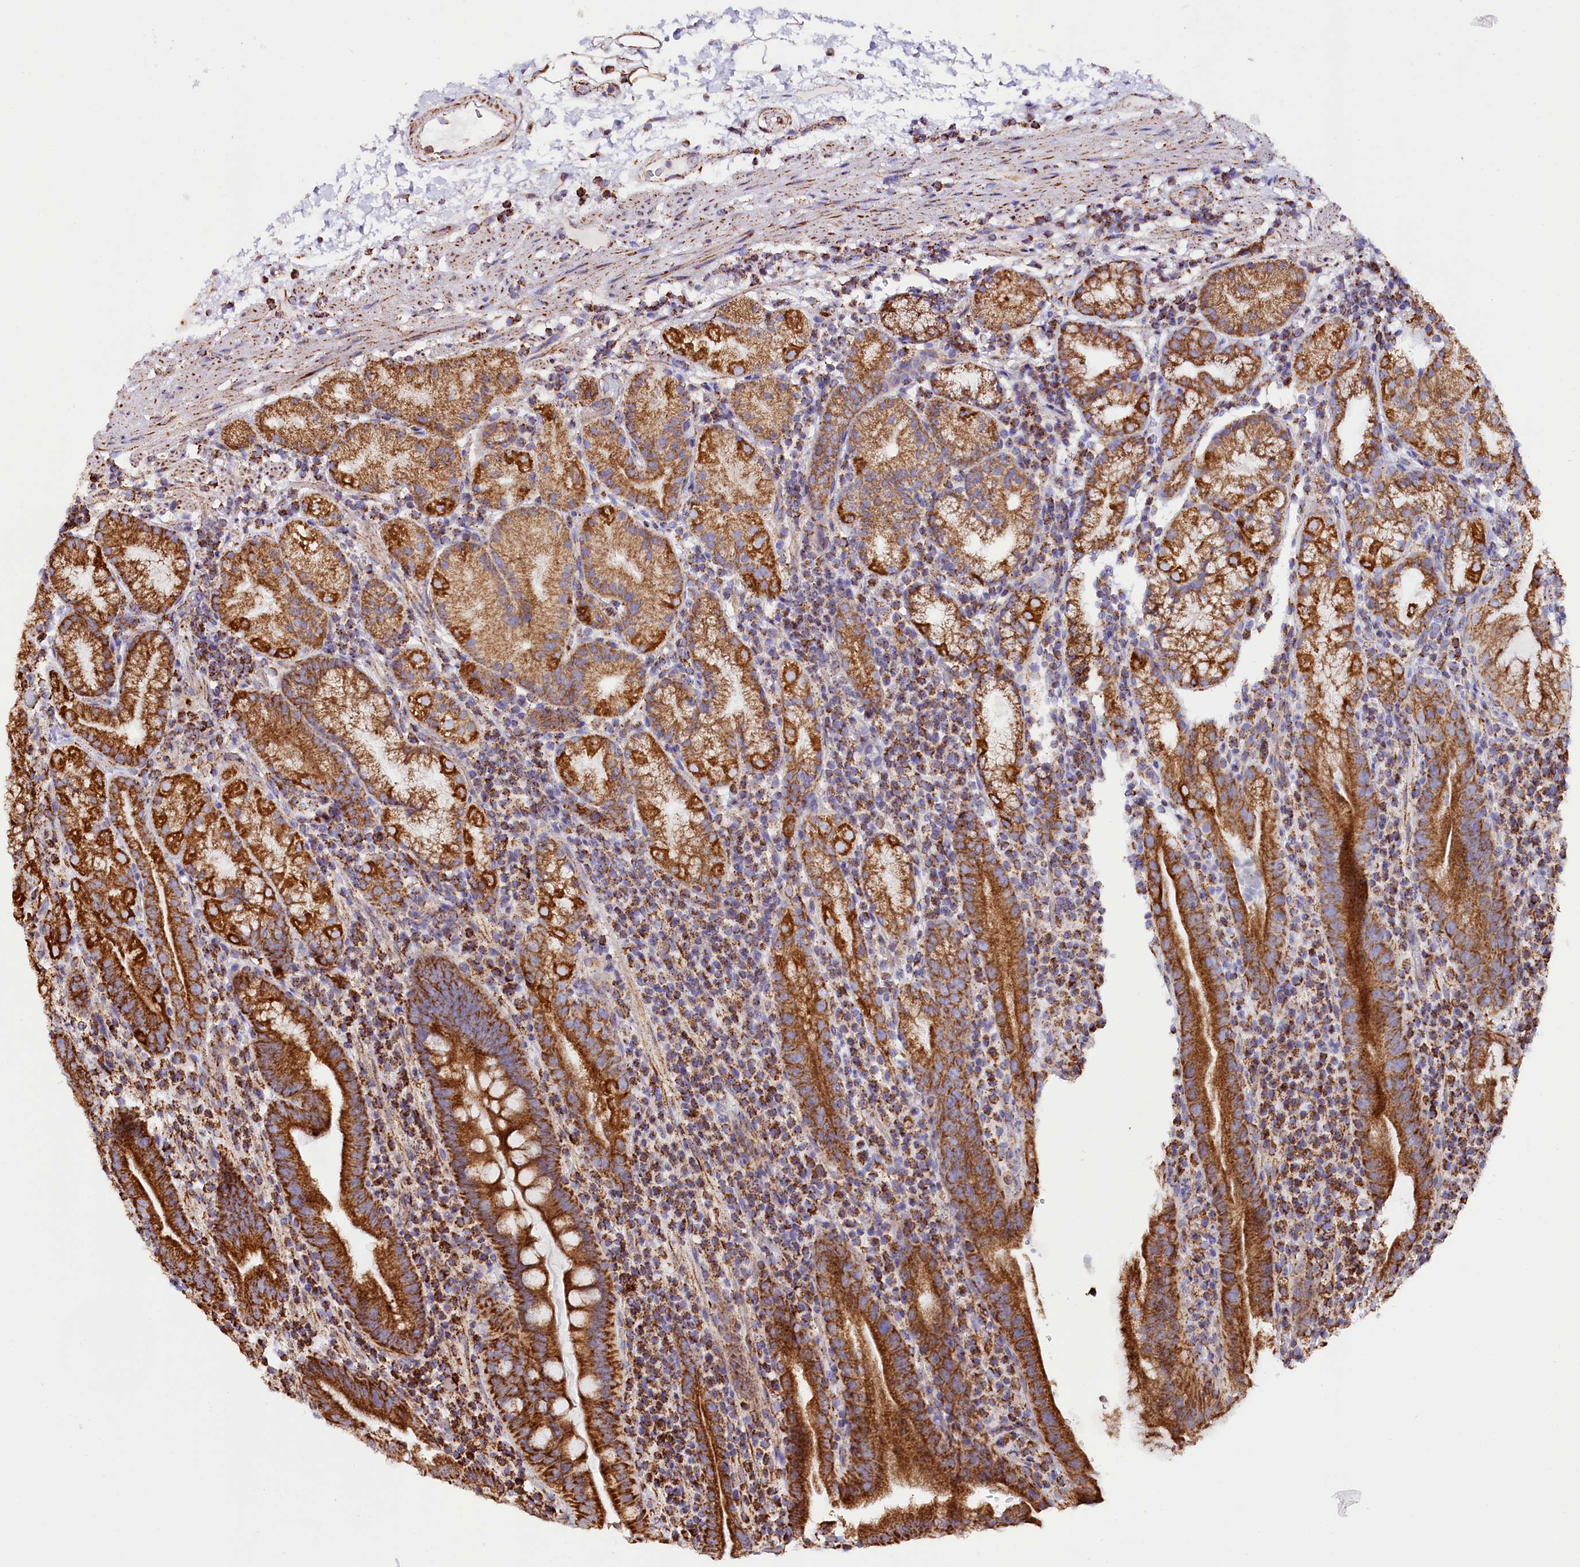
{"staining": {"intensity": "strong", "quantity": ">75%", "location": "cytoplasmic/membranous"}, "tissue": "stomach", "cell_type": "Glandular cells", "image_type": "normal", "snomed": [{"axis": "morphology", "description": "Normal tissue, NOS"}, {"axis": "morphology", "description": "Inflammation, NOS"}, {"axis": "topography", "description": "Stomach"}], "caption": "Unremarkable stomach shows strong cytoplasmic/membranous staining in approximately >75% of glandular cells.", "gene": "APLP2", "patient": {"sex": "male", "age": 79}}